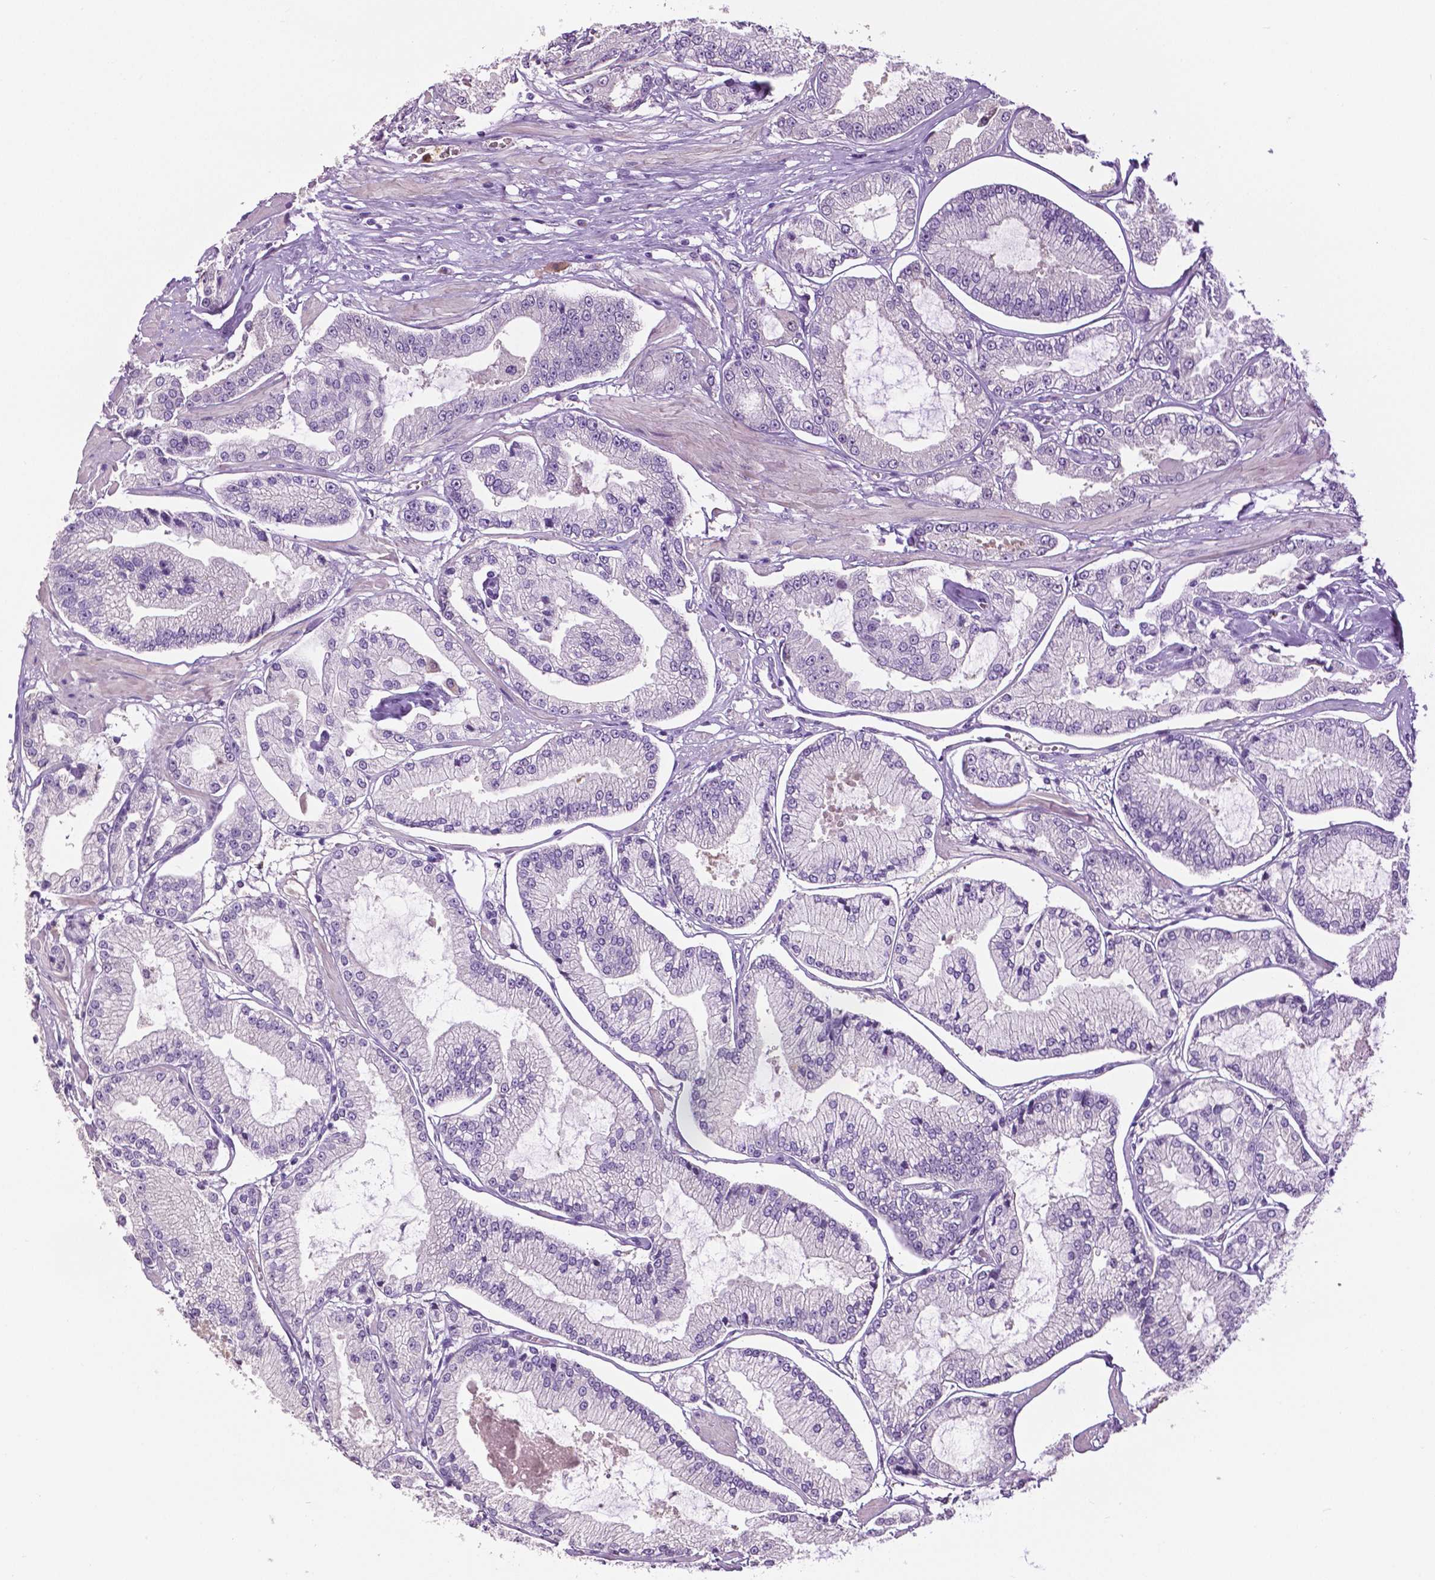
{"staining": {"intensity": "negative", "quantity": "none", "location": "none"}, "tissue": "prostate cancer", "cell_type": "Tumor cells", "image_type": "cancer", "snomed": [{"axis": "morphology", "description": "Adenocarcinoma, Low grade"}, {"axis": "topography", "description": "Prostate"}], "caption": "The histopathology image exhibits no staining of tumor cells in adenocarcinoma (low-grade) (prostate).", "gene": "PTPN5", "patient": {"sex": "male", "age": 55}}